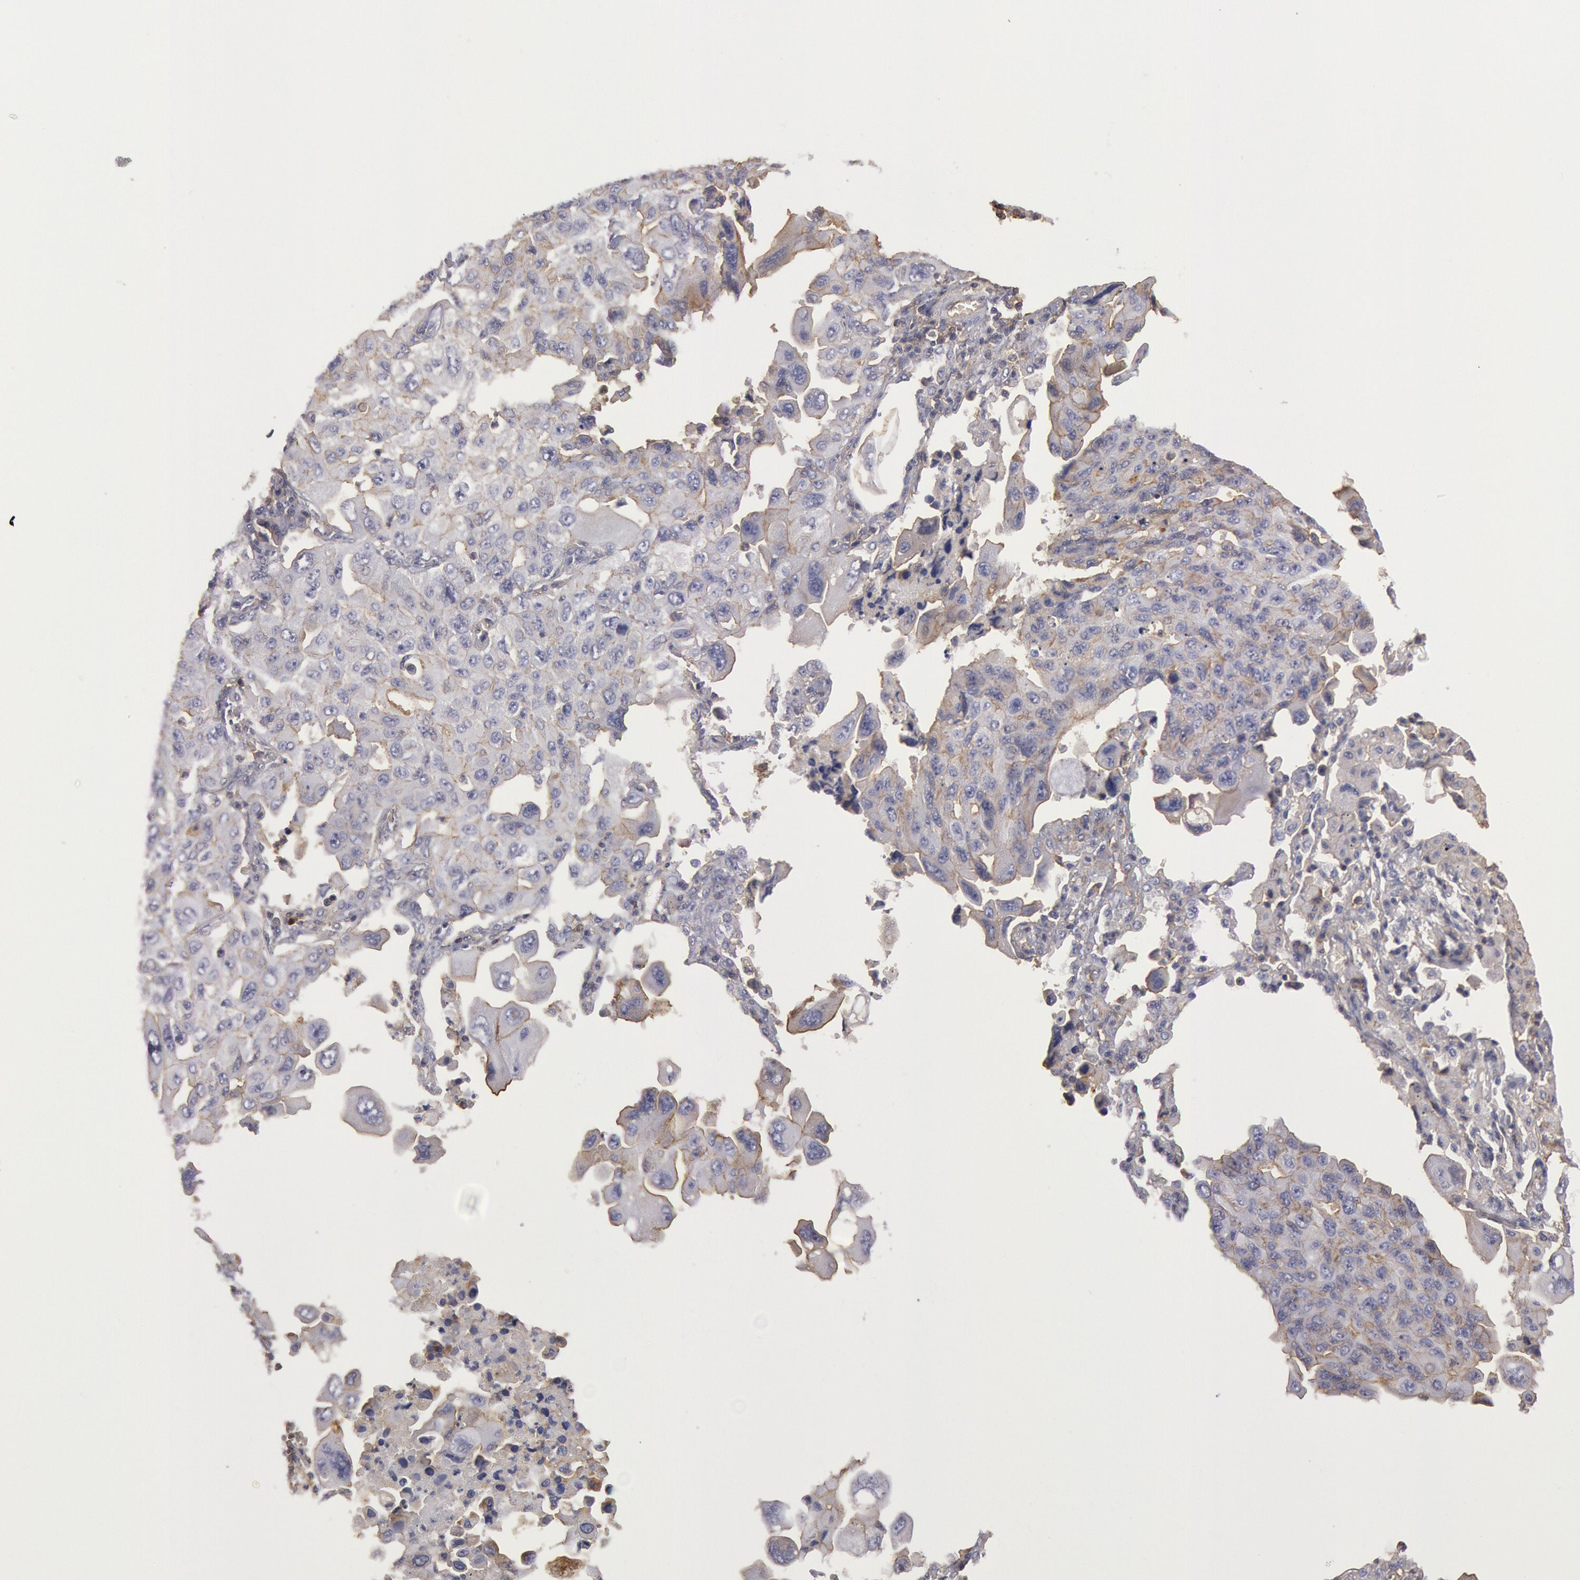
{"staining": {"intensity": "weak", "quantity": "<25%", "location": "cytoplasmic/membranous"}, "tissue": "lung cancer", "cell_type": "Tumor cells", "image_type": "cancer", "snomed": [{"axis": "morphology", "description": "Adenocarcinoma, NOS"}, {"axis": "topography", "description": "Lung"}], "caption": "Lung cancer (adenocarcinoma) was stained to show a protein in brown. There is no significant staining in tumor cells. Brightfield microscopy of immunohistochemistry (IHC) stained with DAB (brown) and hematoxylin (blue), captured at high magnification.", "gene": "SNAP23", "patient": {"sex": "male", "age": 64}}